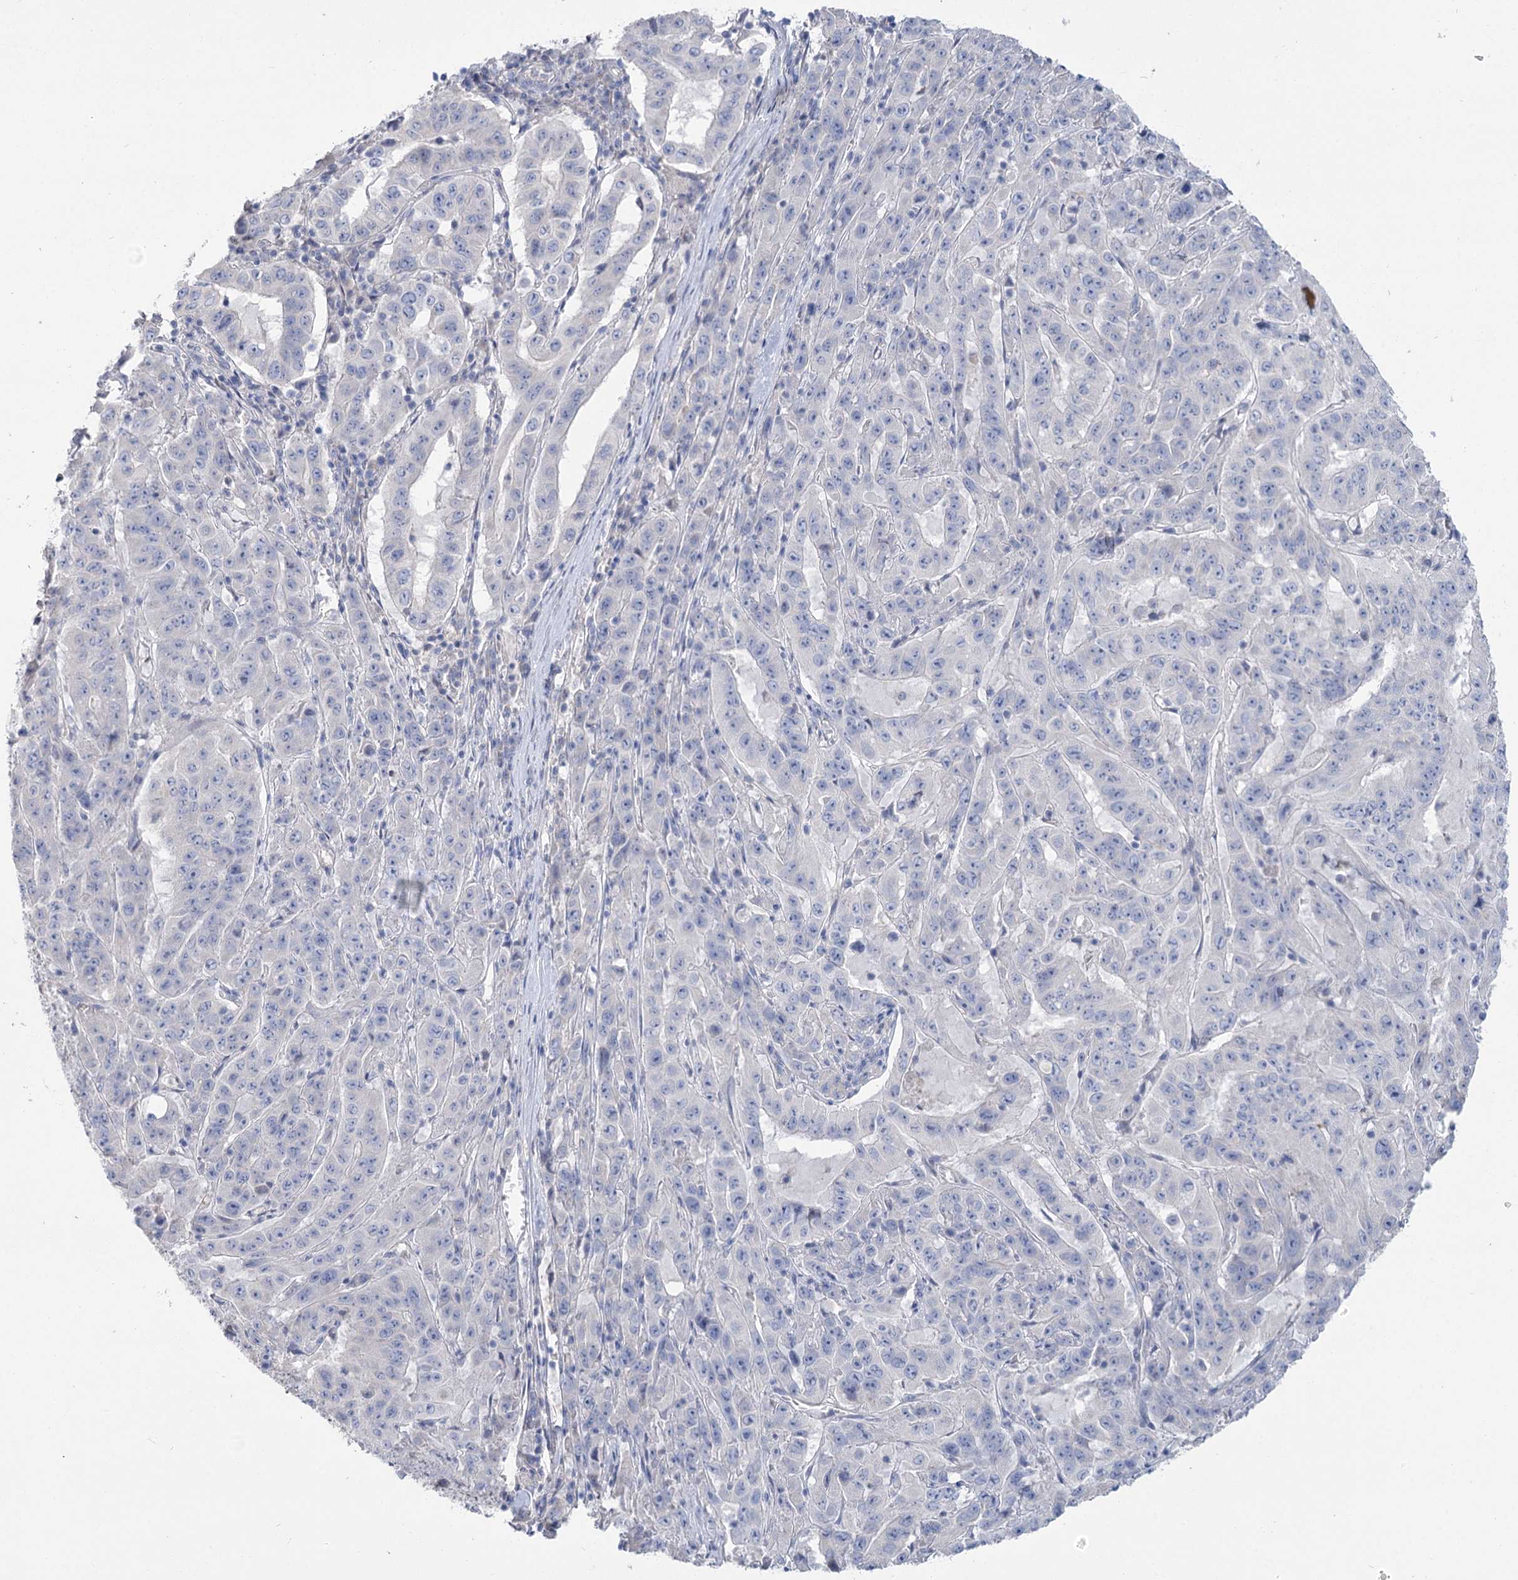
{"staining": {"intensity": "negative", "quantity": "none", "location": "none"}, "tissue": "pancreatic cancer", "cell_type": "Tumor cells", "image_type": "cancer", "snomed": [{"axis": "morphology", "description": "Adenocarcinoma, NOS"}, {"axis": "topography", "description": "Pancreas"}], "caption": "Immunohistochemistry micrograph of neoplastic tissue: human pancreatic cancer (adenocarcinoma) stained with DAB (3,3'-diaminobenzidine) shows no significant protein staining in tumor cells.", "gene": "SLC9A3", "patient": {"sex": "male", "age": 63}}